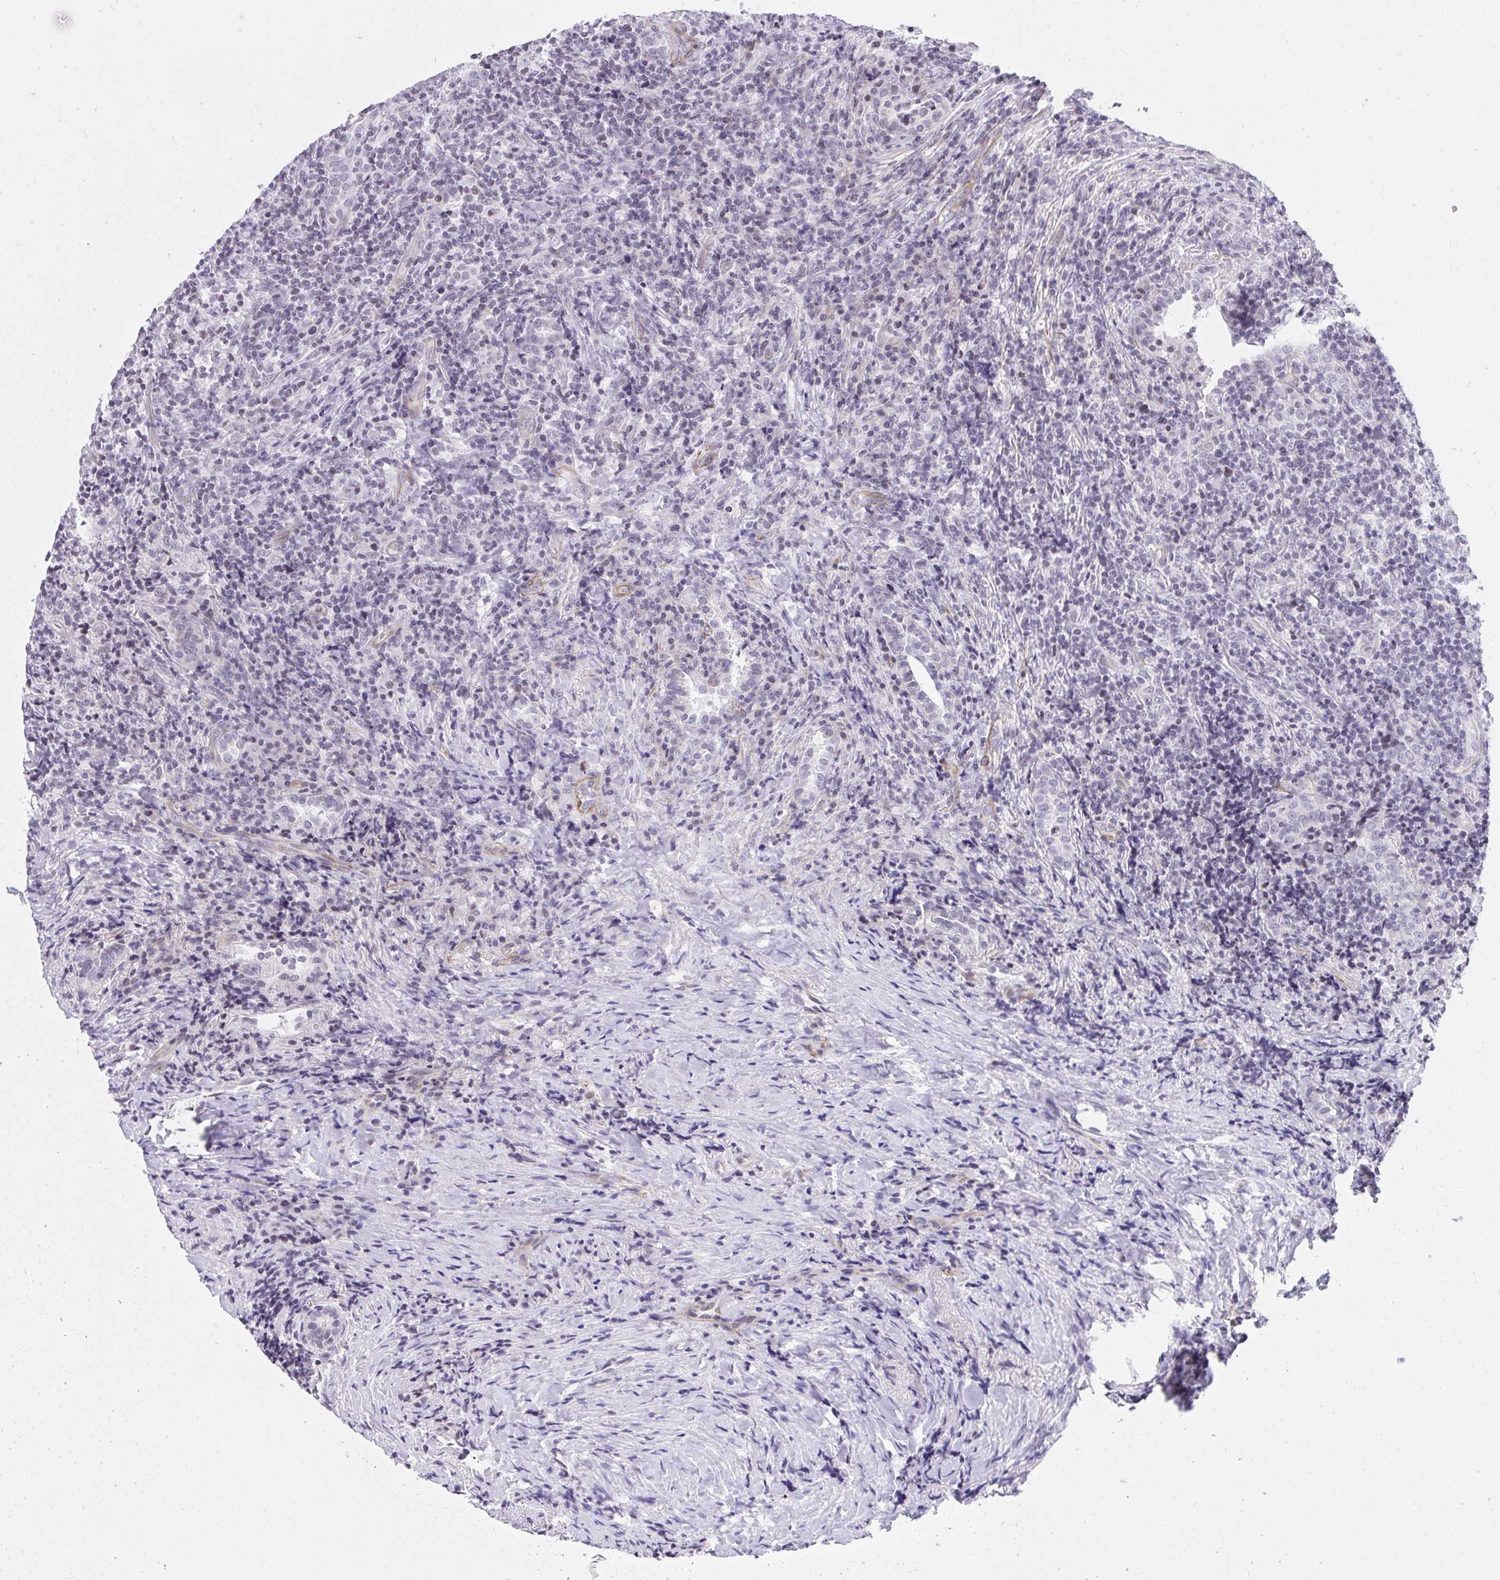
{"staining": {"intensity": "negative", "quantity": "none", "location": "none"}, "tissue": "lymphoma", "cell_type": "Tumor cells", "image_type": "cancer", "snomed": [{"axis": "morphology", "description": "Hodgkin's disease, NOS"}, {"axis": "topography", "description": "Lung"}], "caption": "Tumor cells show no significant protein staining in lymphoma.", "gene": "KCNN4", "patient": {"sex": "male", "age": 17}}